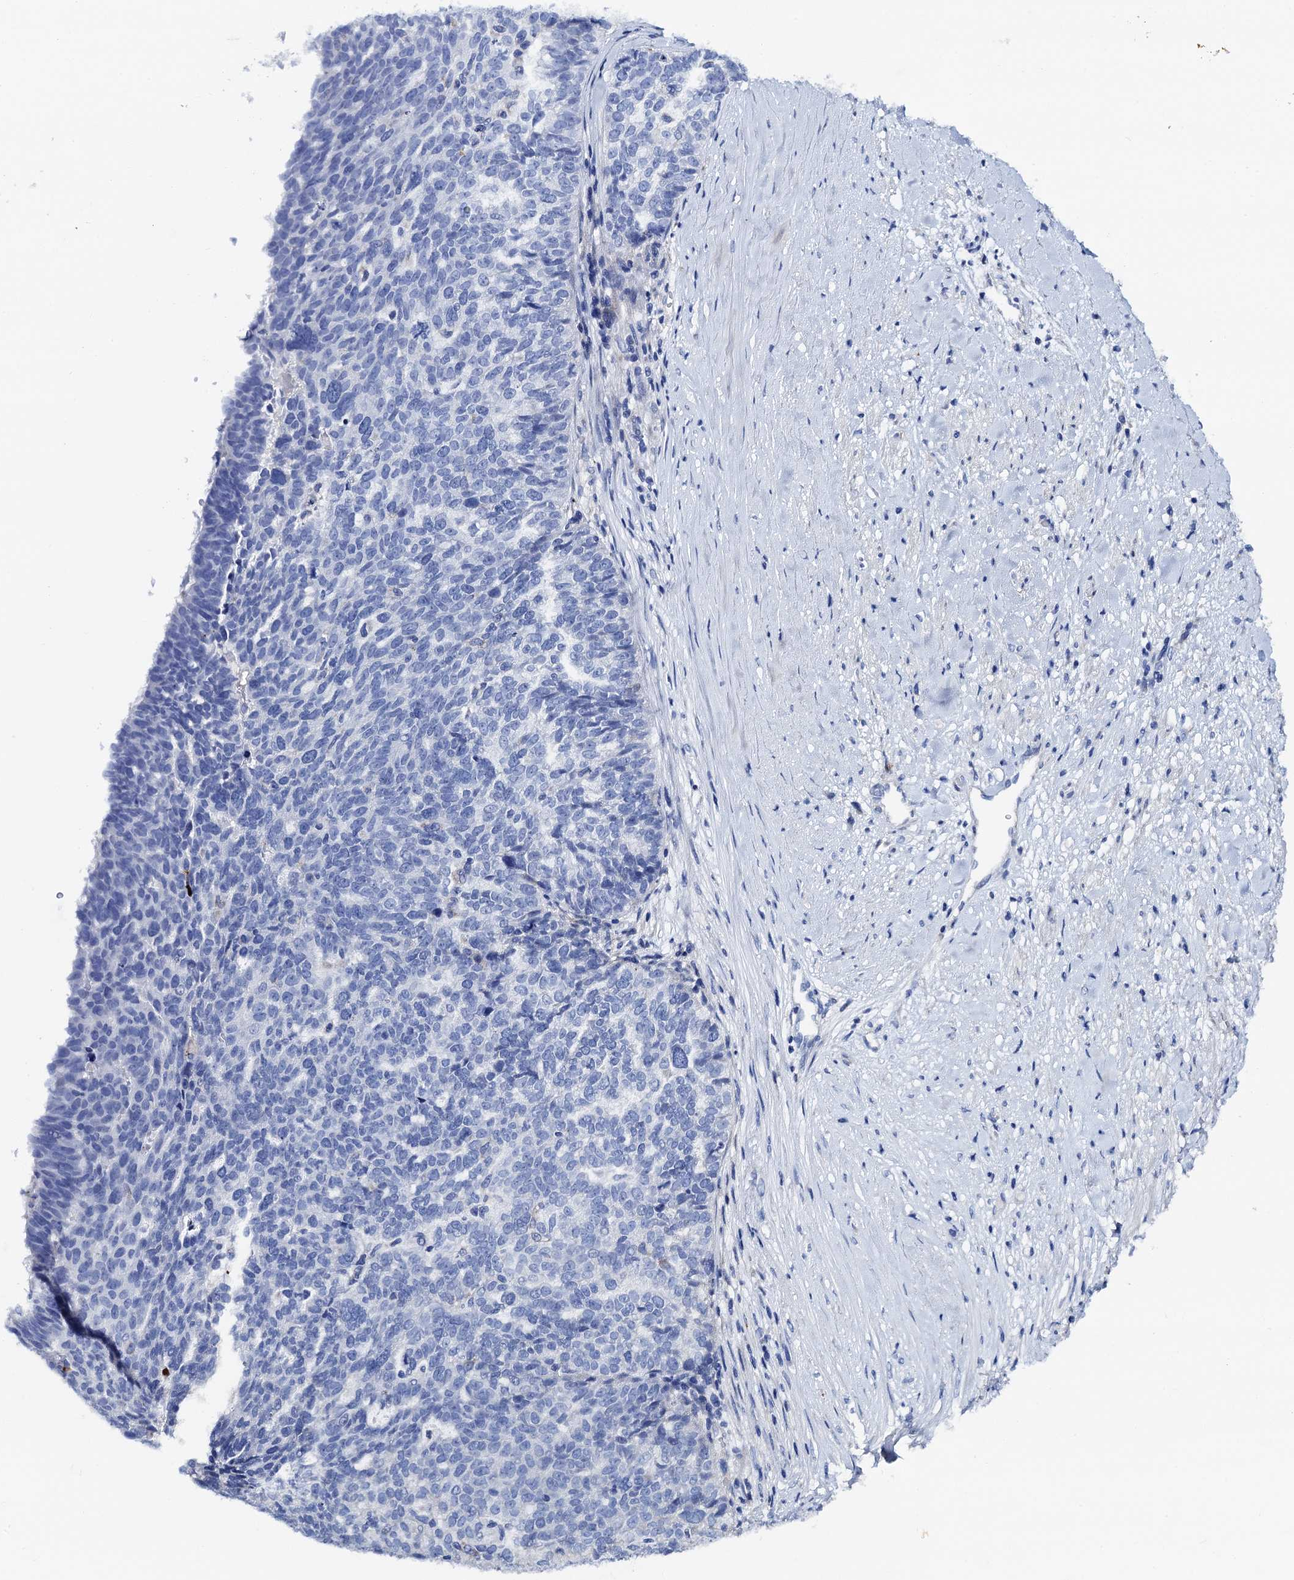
{"staining": {"intensity": "negative", "quantity": "none", "location": "none"}, "tissue": "ovarian cancer", "cell_type": "Tumor cells", "image_type": "cancer", "snomed": [{"axis": "morphology", "description": "Cystadenocarcinoma, serous, NOS"}, {"axis": "topography", "description": "Ovary"}], "caption": "Ovarian cancer (serous cystadenocarcinoma) was stained to show a protein in brown. There is no significant staining in tumor cells. (DAB IHC visualized using brightfield microscopy, high magnification).", "gene": "FREM3", "patient": {"sex": "female", "age": 59}}